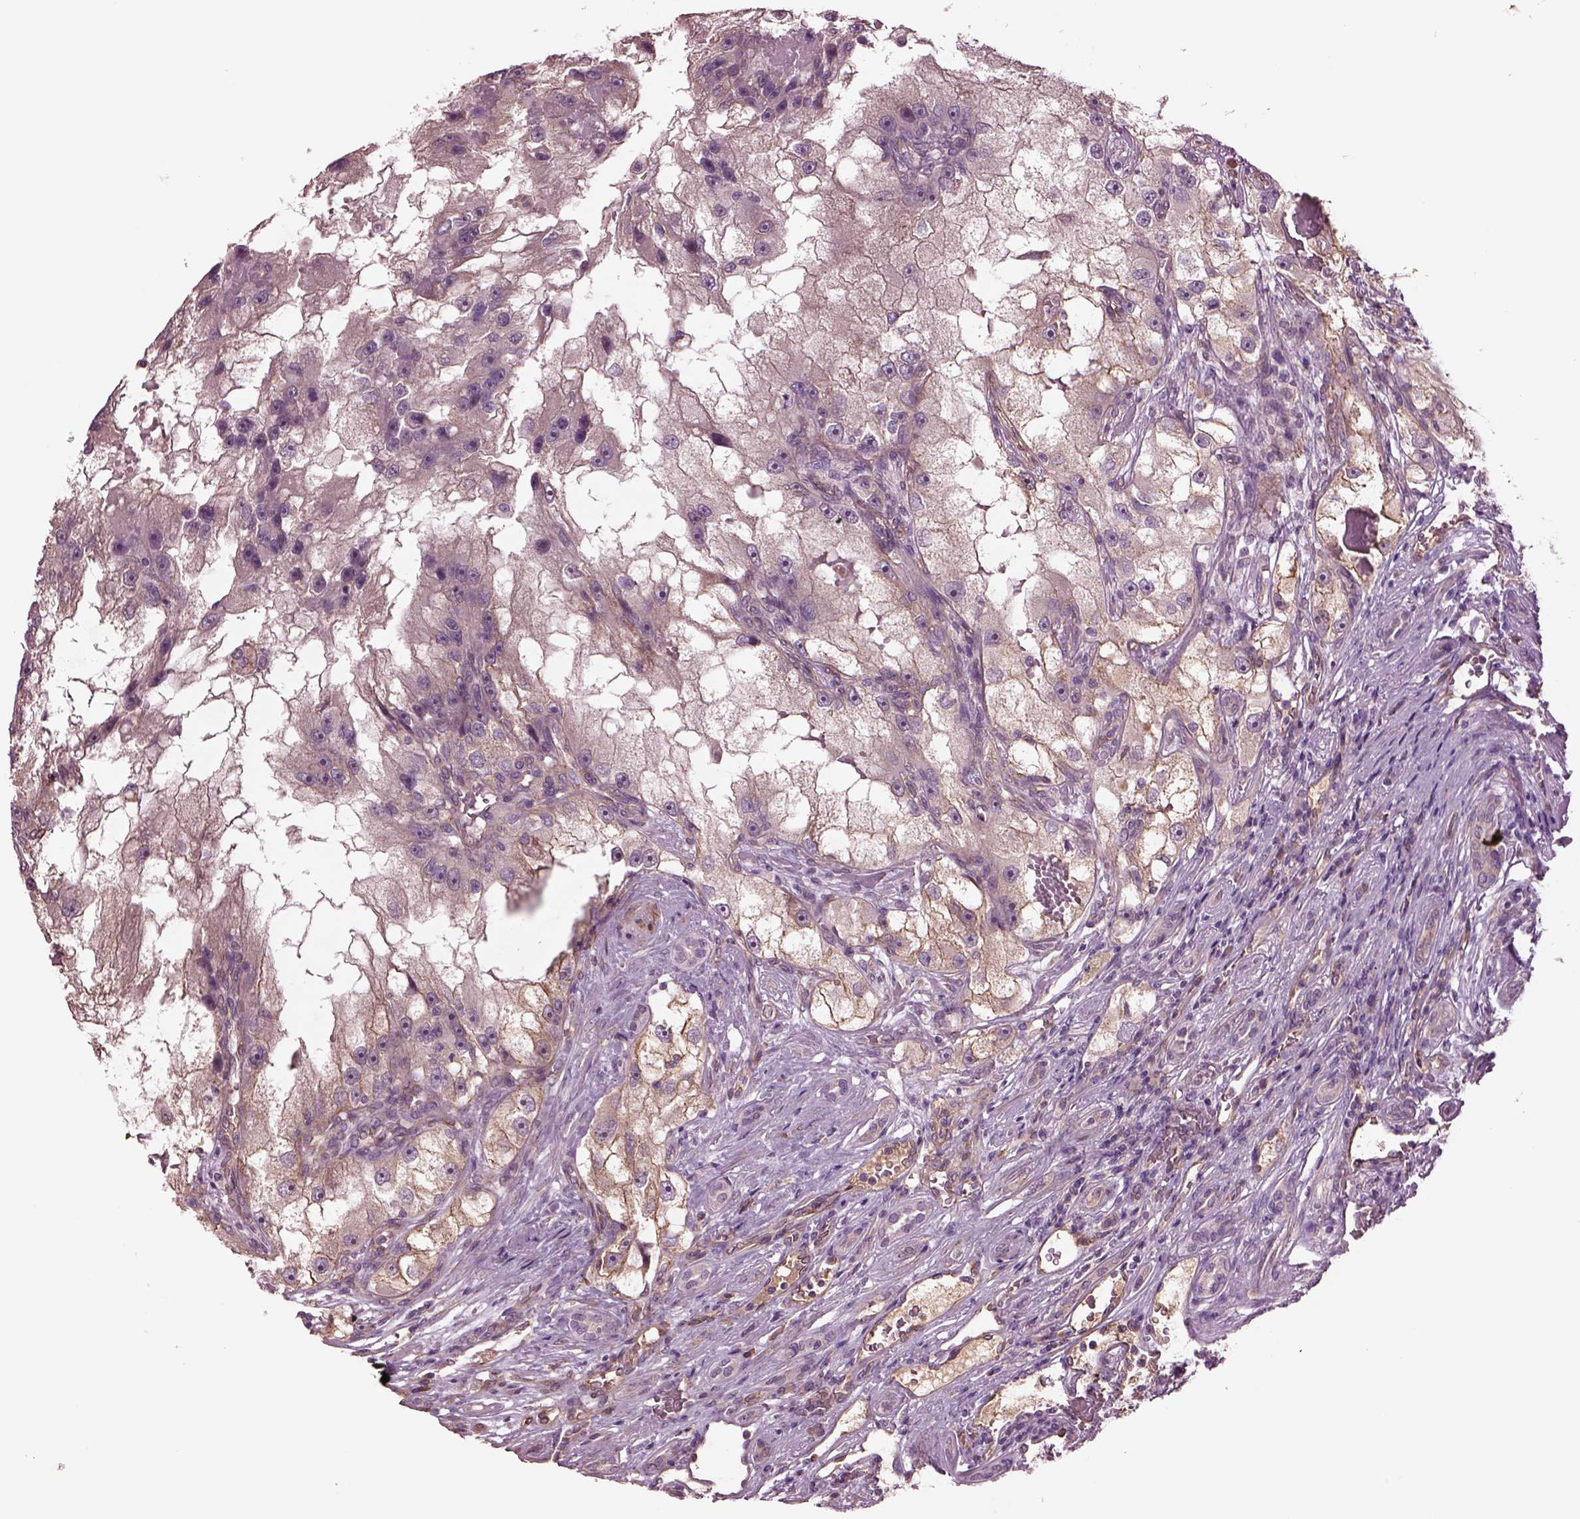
{"staining": {"intensity": "negative", "quantity": "none", "location": "none"}, "tissue": "renal cancer", "cell_type": "Tumor cells", "image_type": "cancer", "snomed": [{"axis": "morphology", "description": "Adenocarcinoma, NOS"}, {"axis": "topography", "description": "Kidney"}], "caption": "IHC histopathology image of neoplastic tissue: renal adenocarcinoma stained with DAB (3,3'-diaminobenzidine) demonstrates no significant protein expression in tumor cells. Nuclei are stained in blue.", "gene": "HTR1B", "patient": {"sex": "male", "age": 63}}